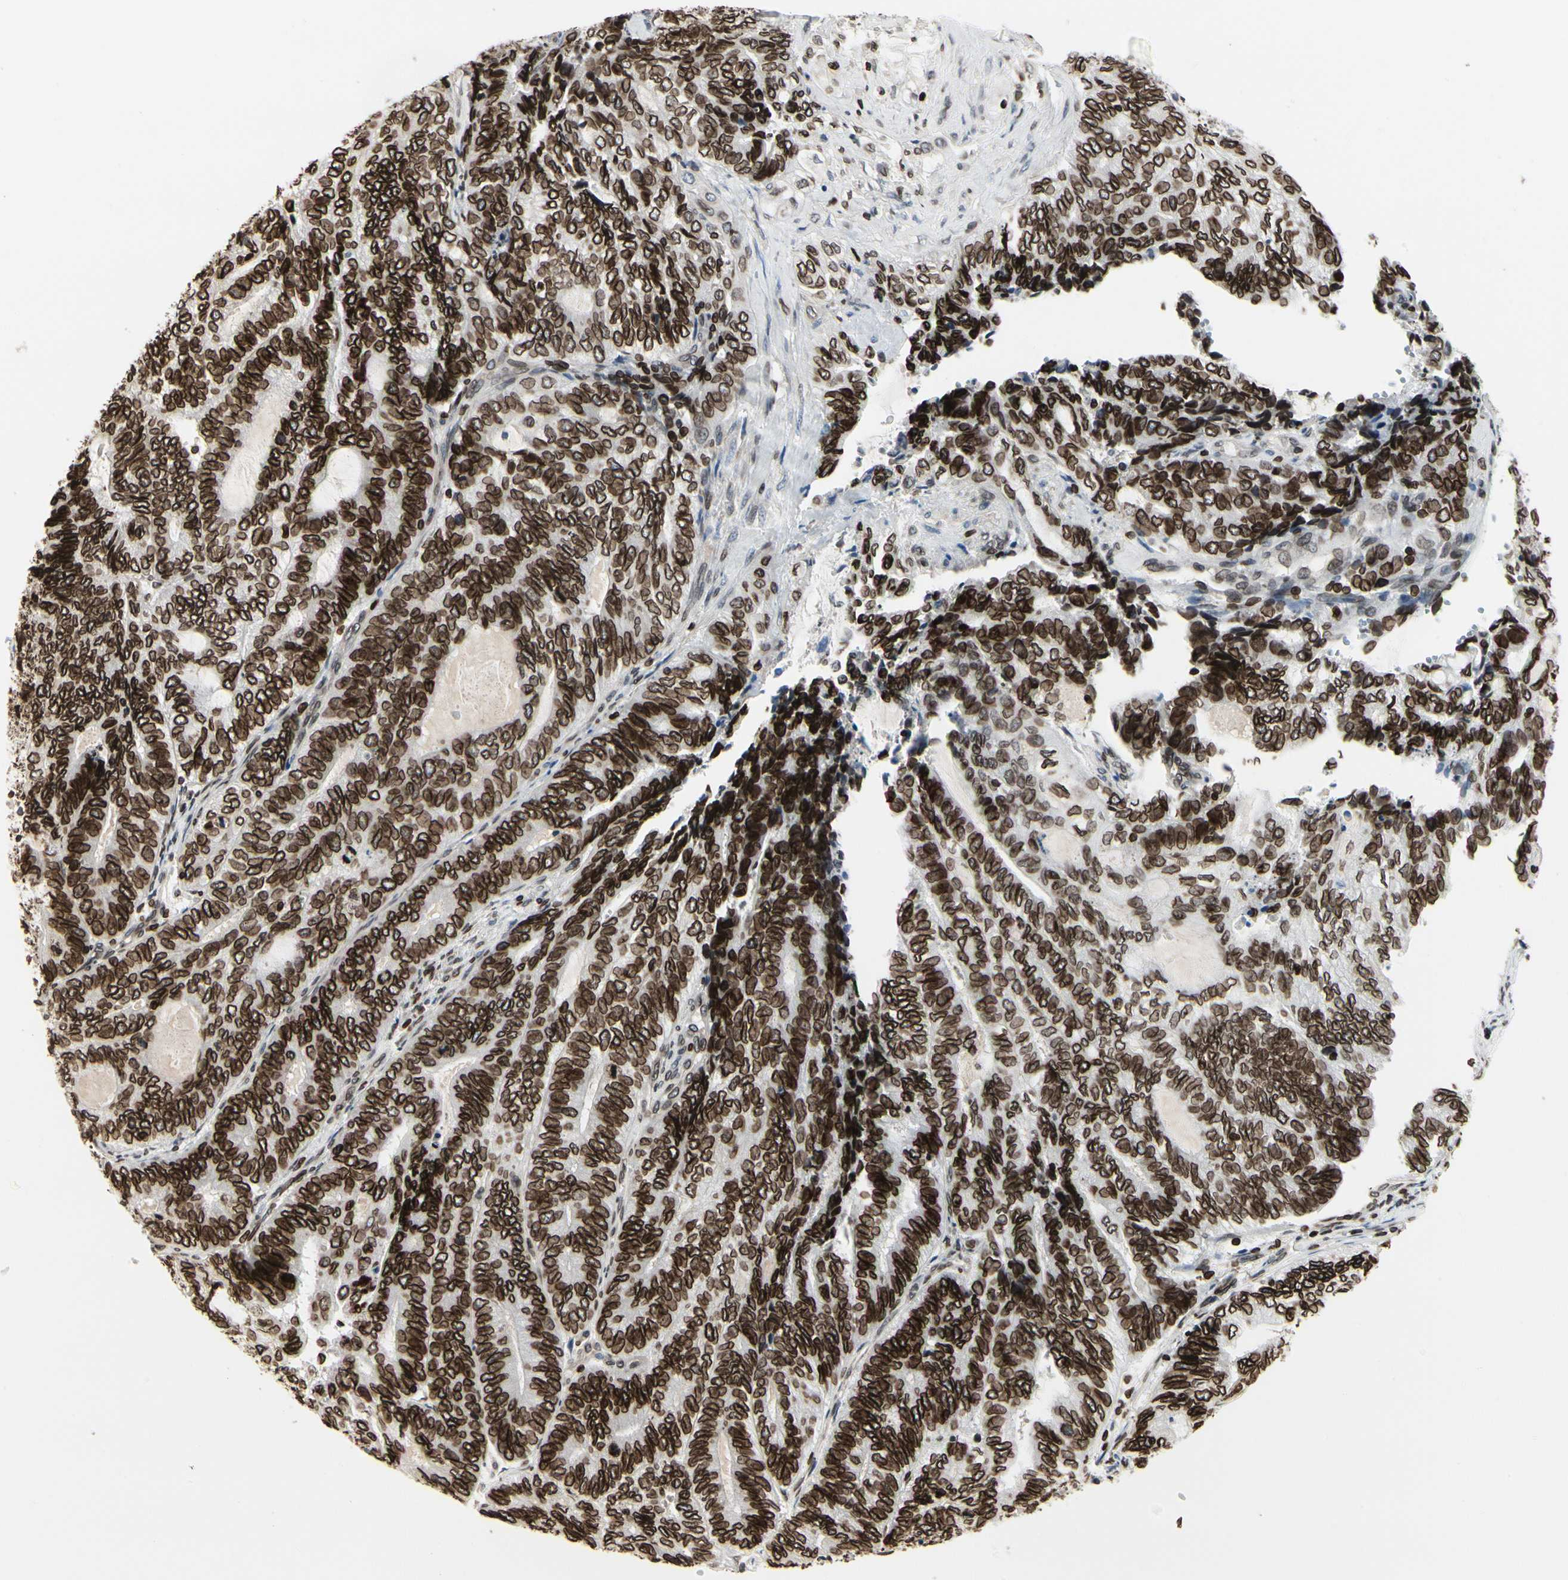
{"staining": {"intensity": "strong", "quantity": ">75%", "location": "cytoplasmic/membranous,nuclear"}, "tissue": "endometrial cancer", "cell_type": "Tumor cells", "image_type": "cancer", "snomed": [{"axis": "morphology", "description": "Adenocarcinoma, NOS"}, {"axis": "topography", "description": "Uterus"}, {"axis": "topography", "description": "Endometrium"}], "caption": "Tumor cells display high levels of strong cytoplasmic/membranous and nuclear expression in about >75% of cells in human adenocarcinoma (endometrial).", "gene": "TMPO", "patient": {"sex": "female", "age": 70}}